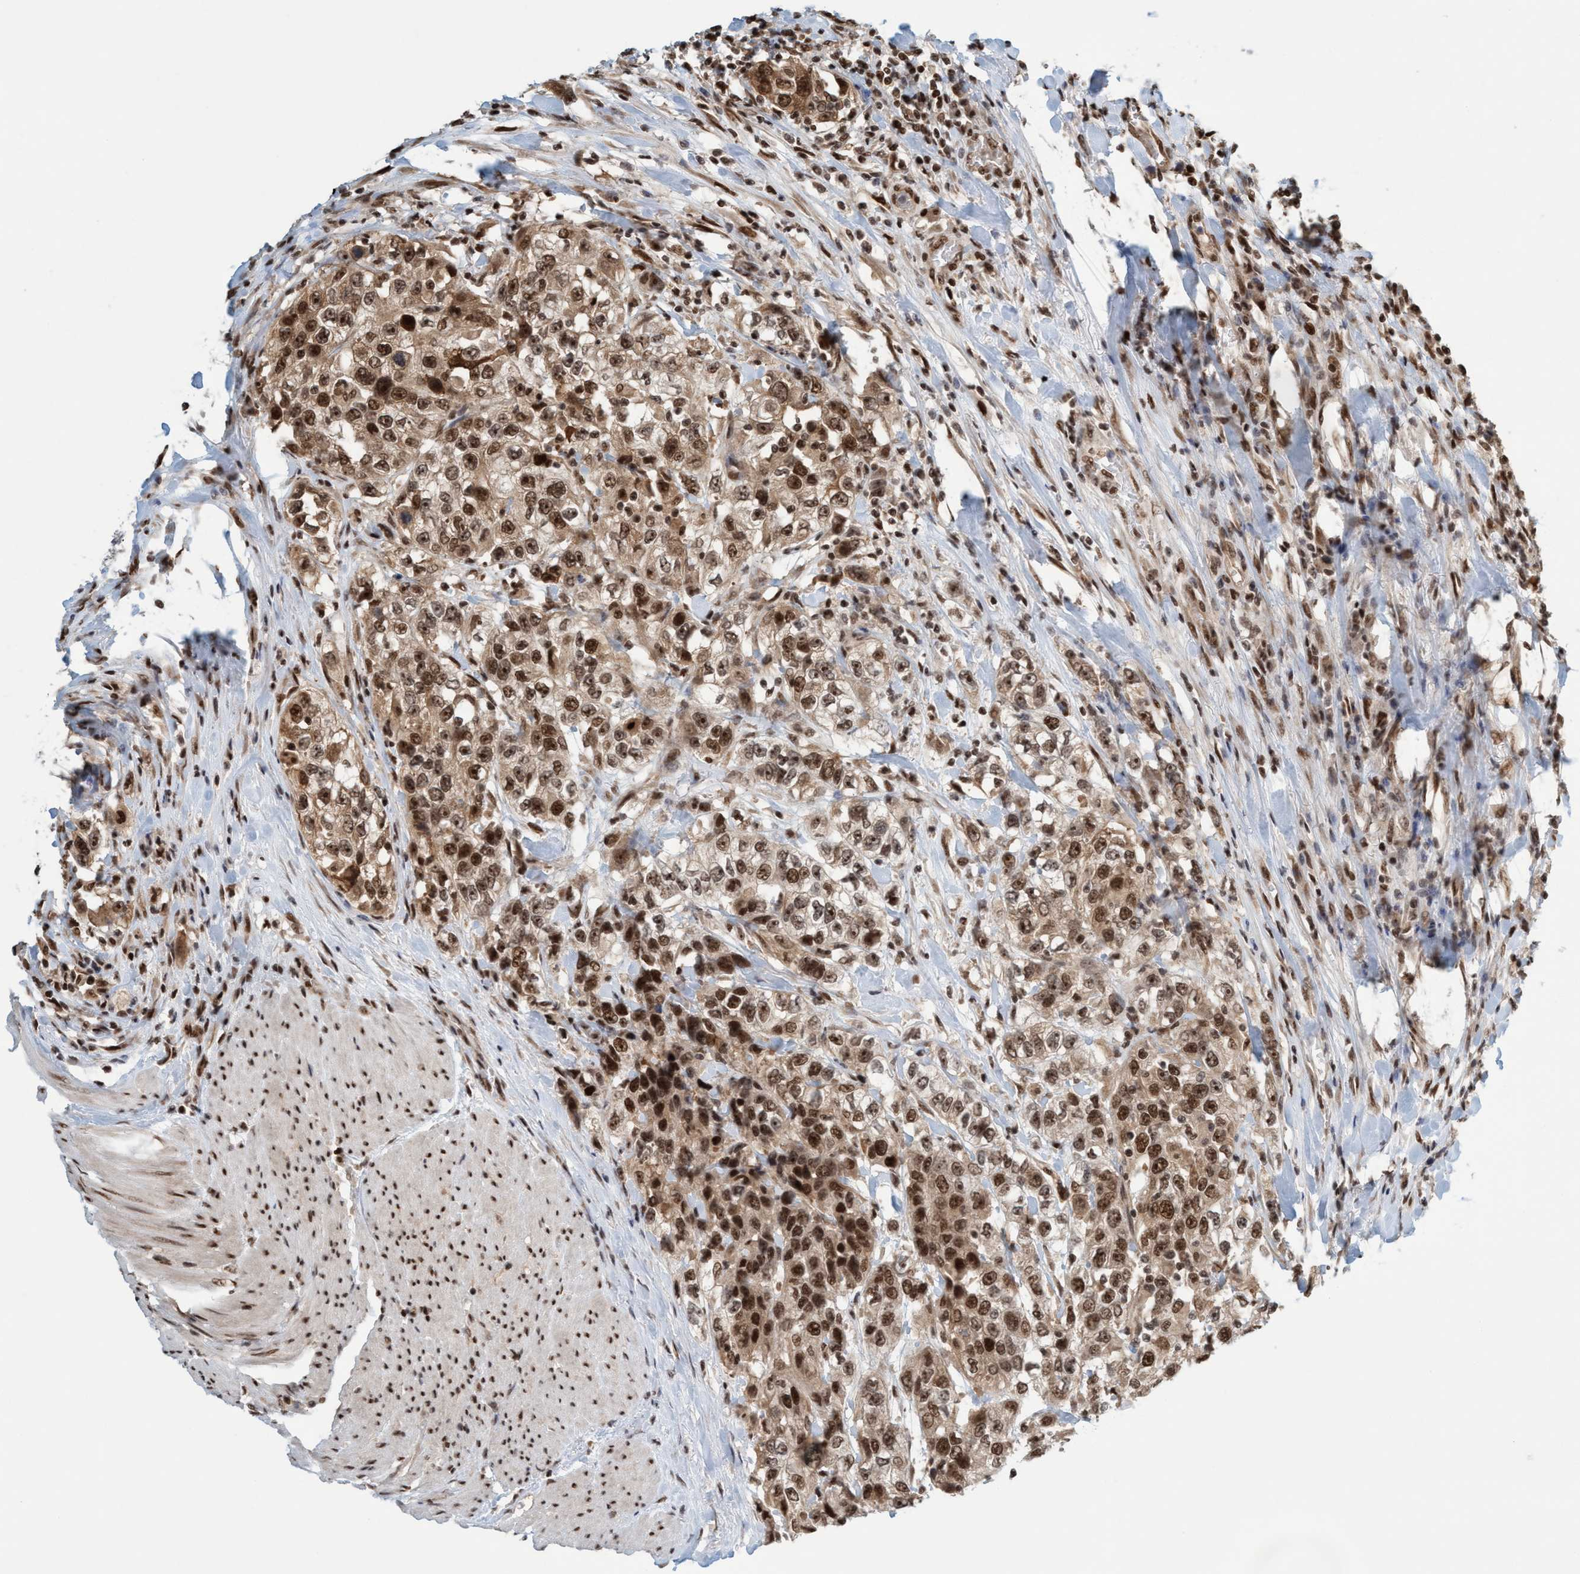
{"staining": {"intensity": "strong", "quantity": ">75%", "location": "nuclear"}, "tissue": "urothelial cancer", "cell_type": "Tumor cells", "image_type": "cancer", "snomed": [{"axis": "morphology", "description": "Urothelial carcinoma, High grade"}, {"axis": "topography", "description": "Urinary bladder"}], "caption": "The image exhibits a brown stain indicating the presence of a protein in the nuclear of tumor cells in urothelial cancer.", "gene": "SMCR8", "patient": {"sex": "female", "age": 80}}